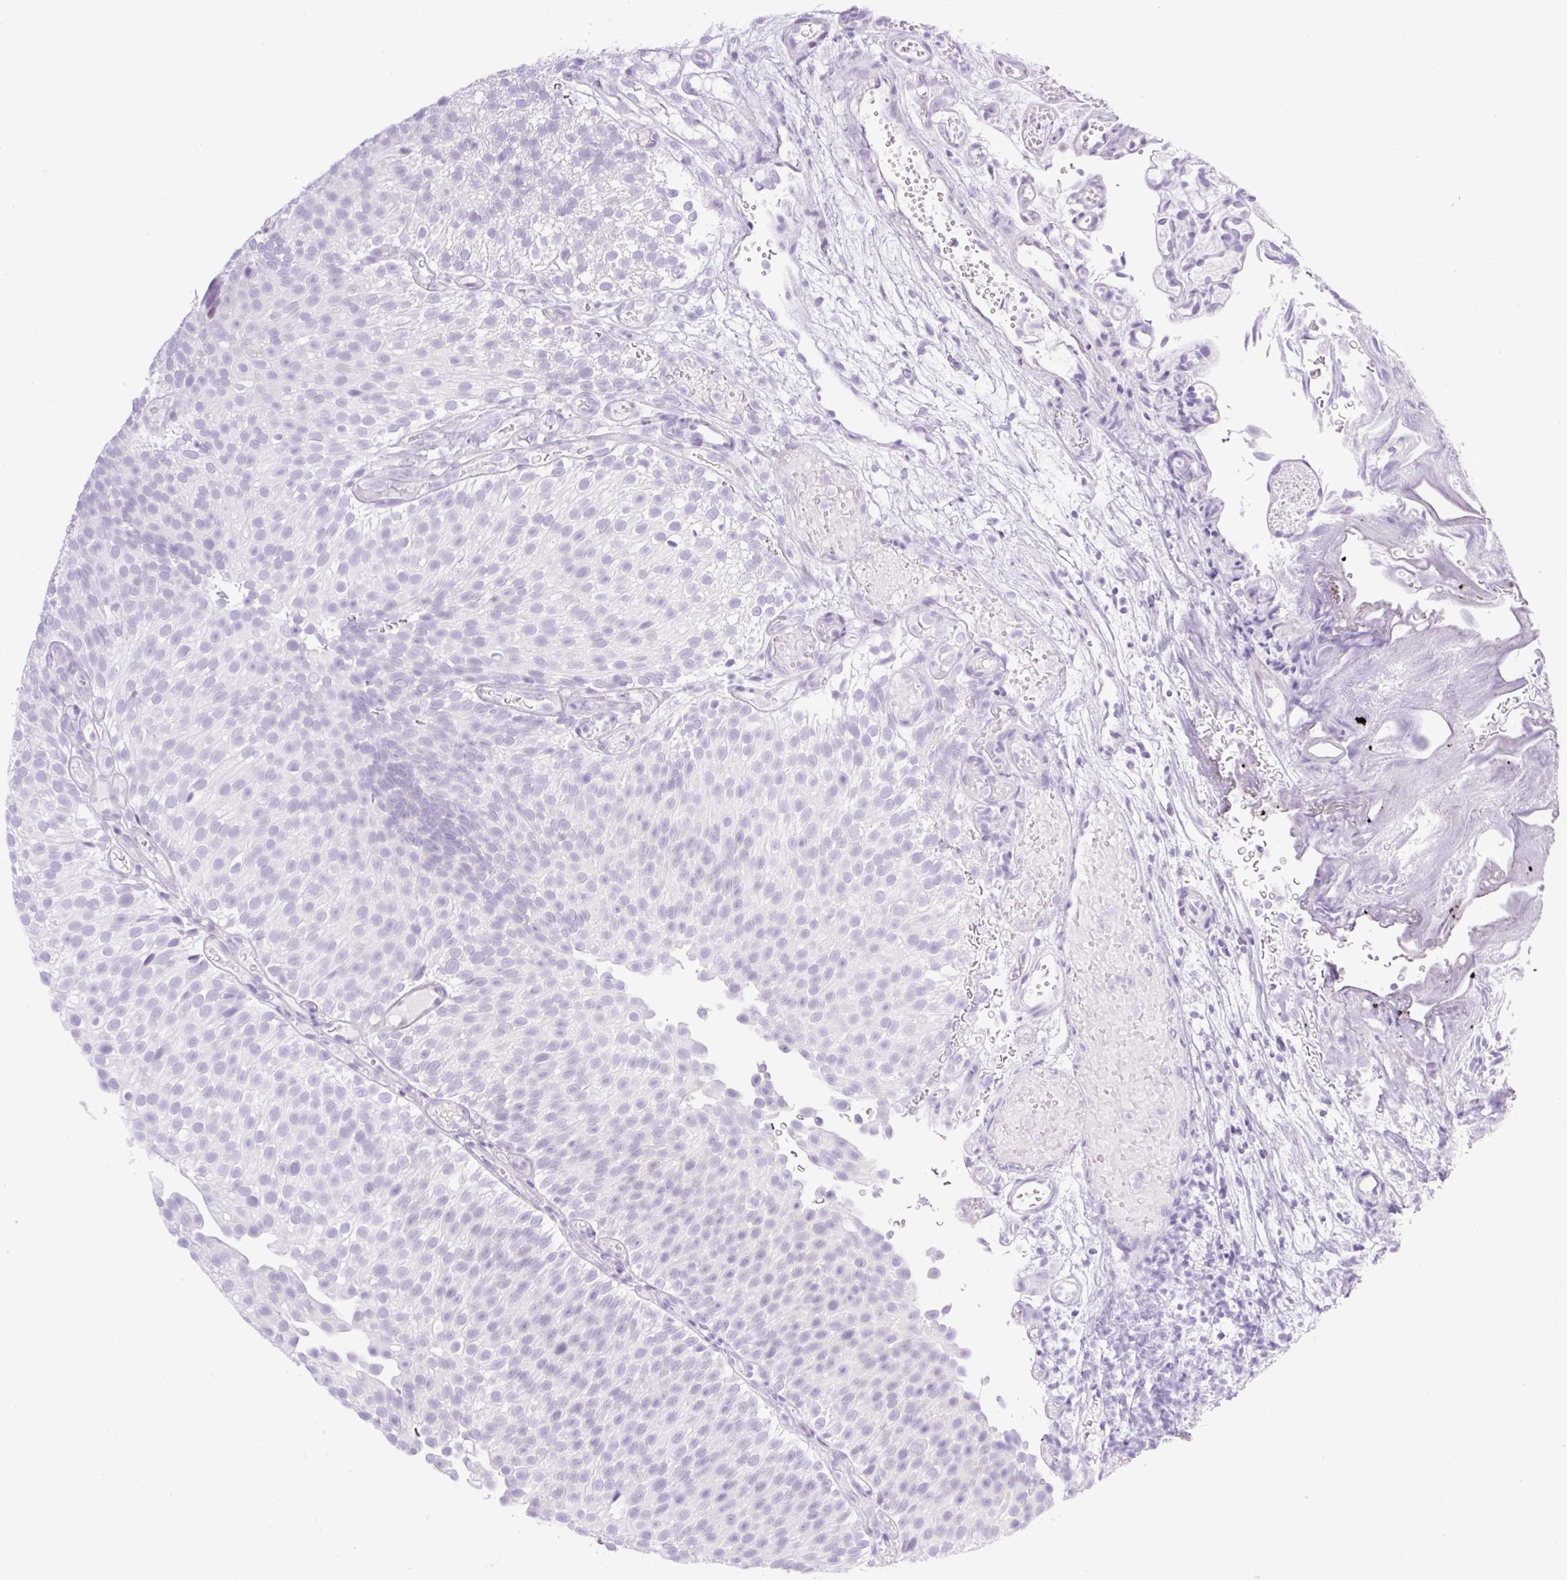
{"staining": {"intensity": "negative", "quantity": "none", "location": "none"}, "tissue": "urothelial cancer", "cell_type": "Tumor cells", "image_type": "cancer", "snomed": [{"axis": "morphology", "description": "Urothelial carcinoma, Low grade"}, {"axis": "topography", "description": "Urinary bladder"}], "caption": "There is no significant staining in tumor cells of urothelial cancer. (DAB IHC with hematoxylin counter stain).", "gene": "SPRR4", "patient": {"sex": "male", "age": 78}}